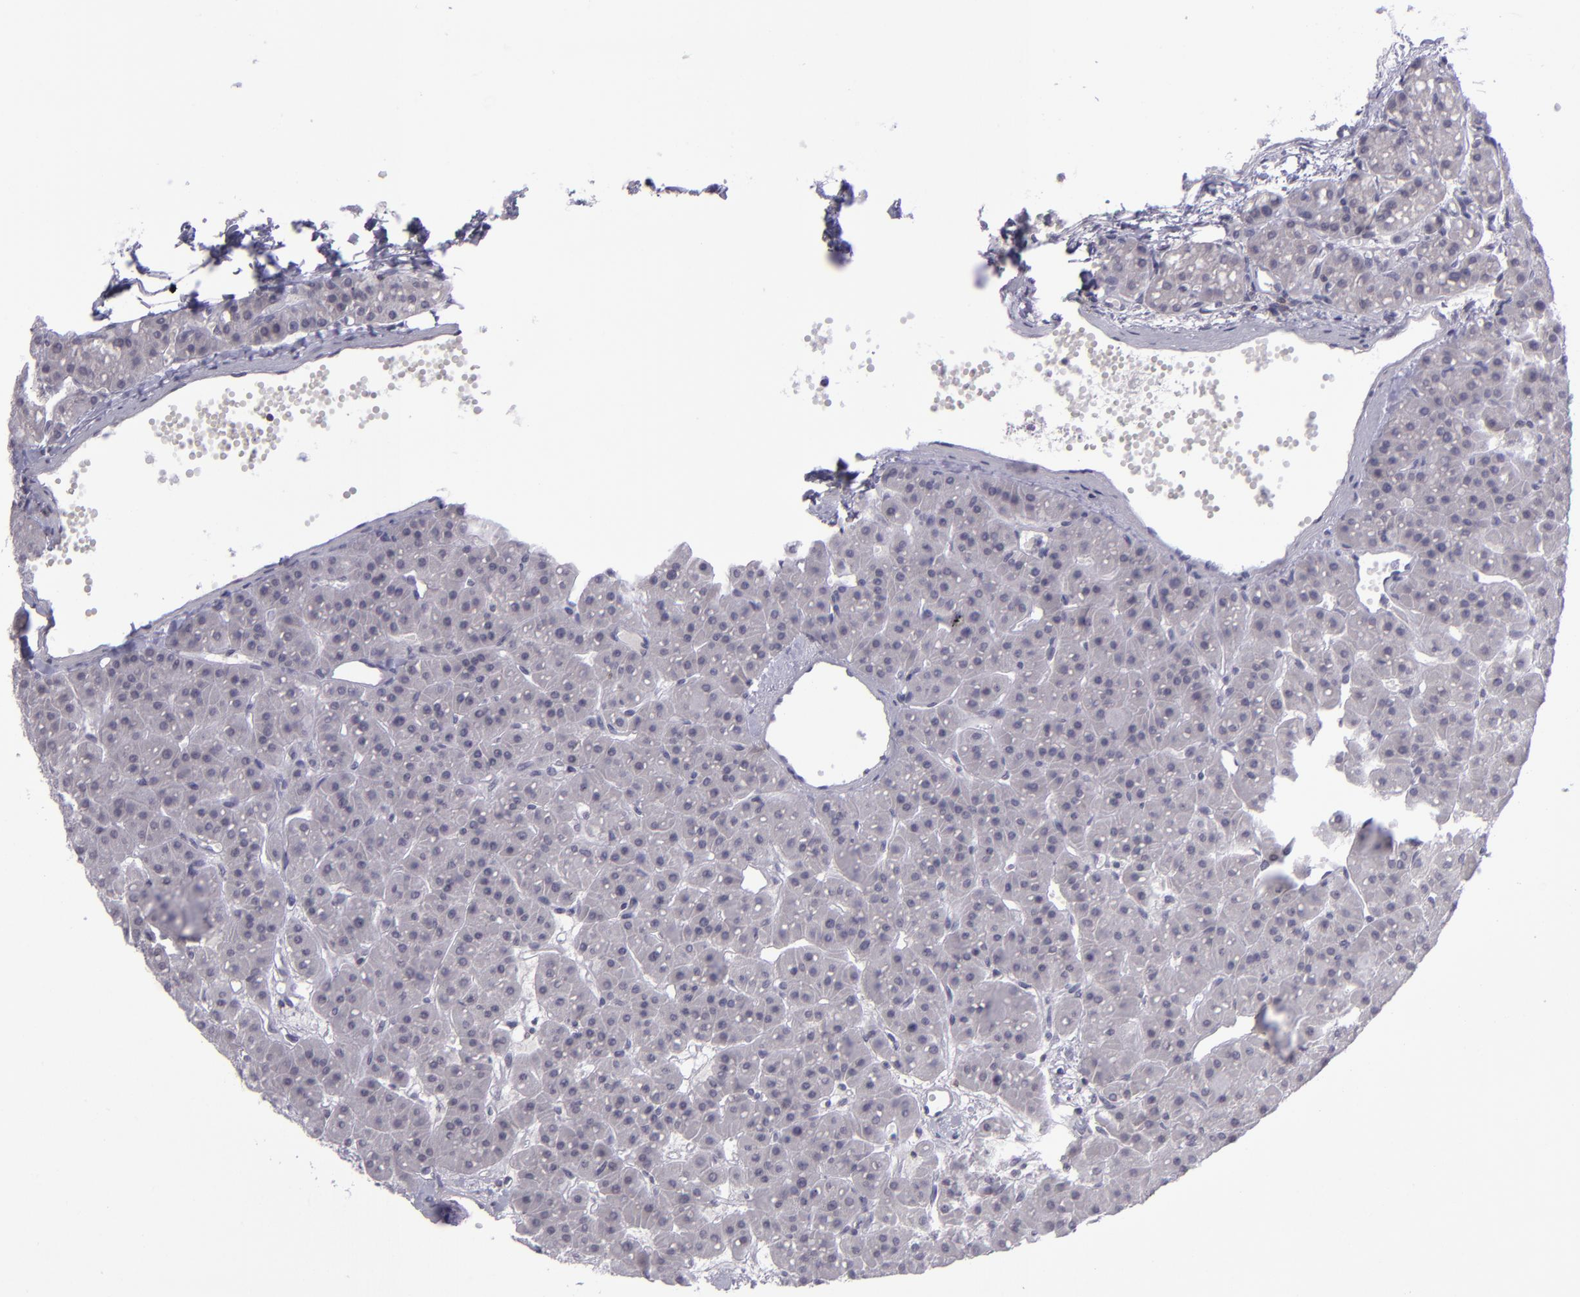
{"staining": {"intensity": "negative", "quantity": "none", "location": "none"}, "tissue": "parathyroid gland", "cell_type": "Glandular cells", "image_type": "normal", "snomed": [{"axis": "morphology", "description": "Normal tissue, NOS"}, {"axis": "topography", "description": "Parathyroid gland"}], "caption": "Immunohistochemistry (IHC) histopathology image of unremarkable parathyroid gland stained for a protein (brown), which shows no staining in glandular cells.", "gene": "CD48", "patient": {"sex": "female", "age": 76}}